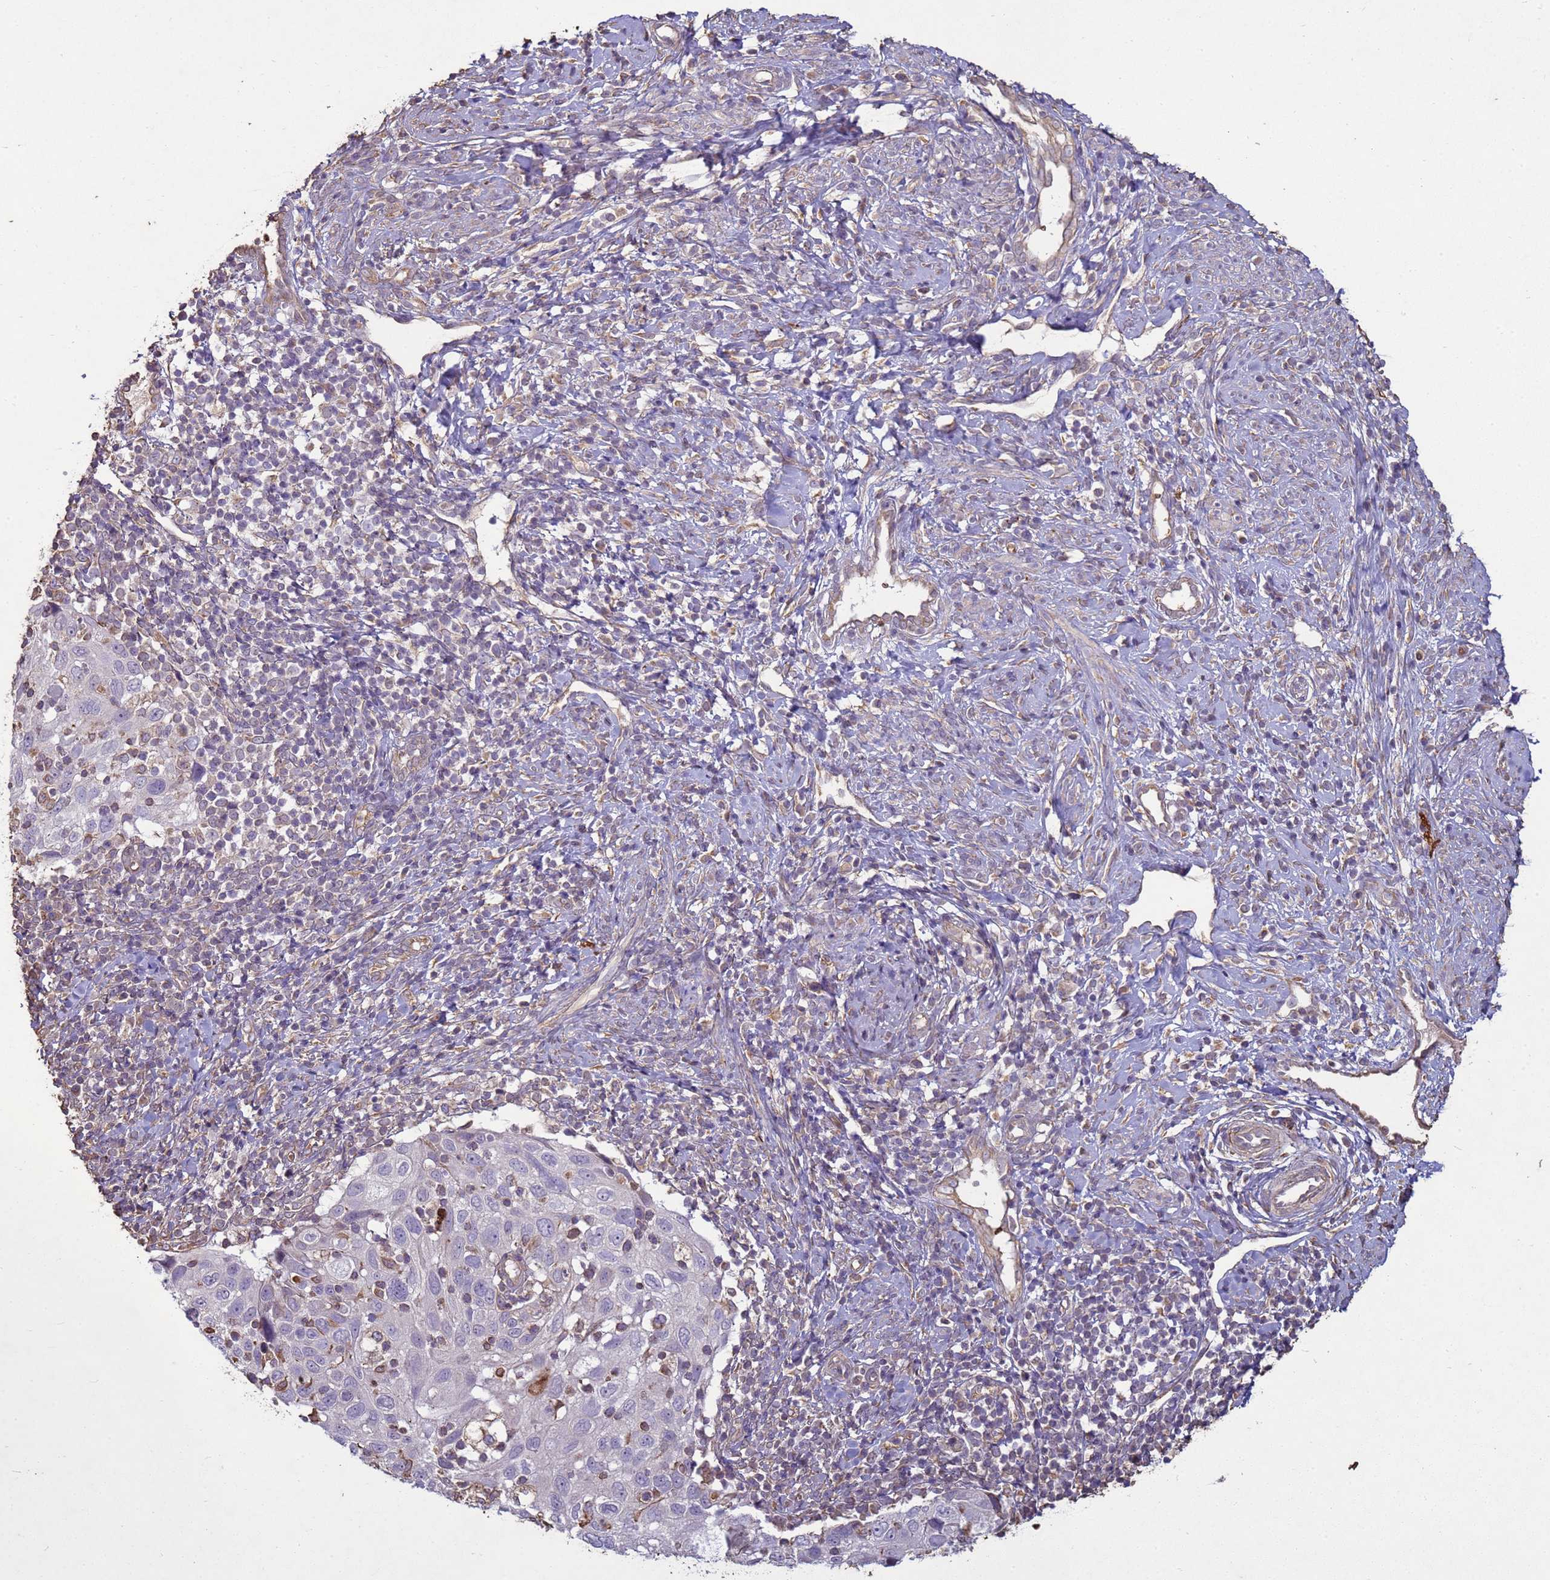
{"staining": {"intensity": "negative", "quantity": "none", "location": "none"}, "tissue": "cervical cancer", "cell_type": "Tumor cells", "image_type": "cancer", "snomed": [{"axis": "morphology", "description": "Squamous cell carcinoma, NOS"}, {"axis": "topography", "description": "Cervix"}], "caption": "Protein analysis of cervical cancer (squamous cell carcinoma) exhibits no significant staining in tumor cells.", "gene": "SGIP1", "patient": {"sex": "female", "age": 70}}